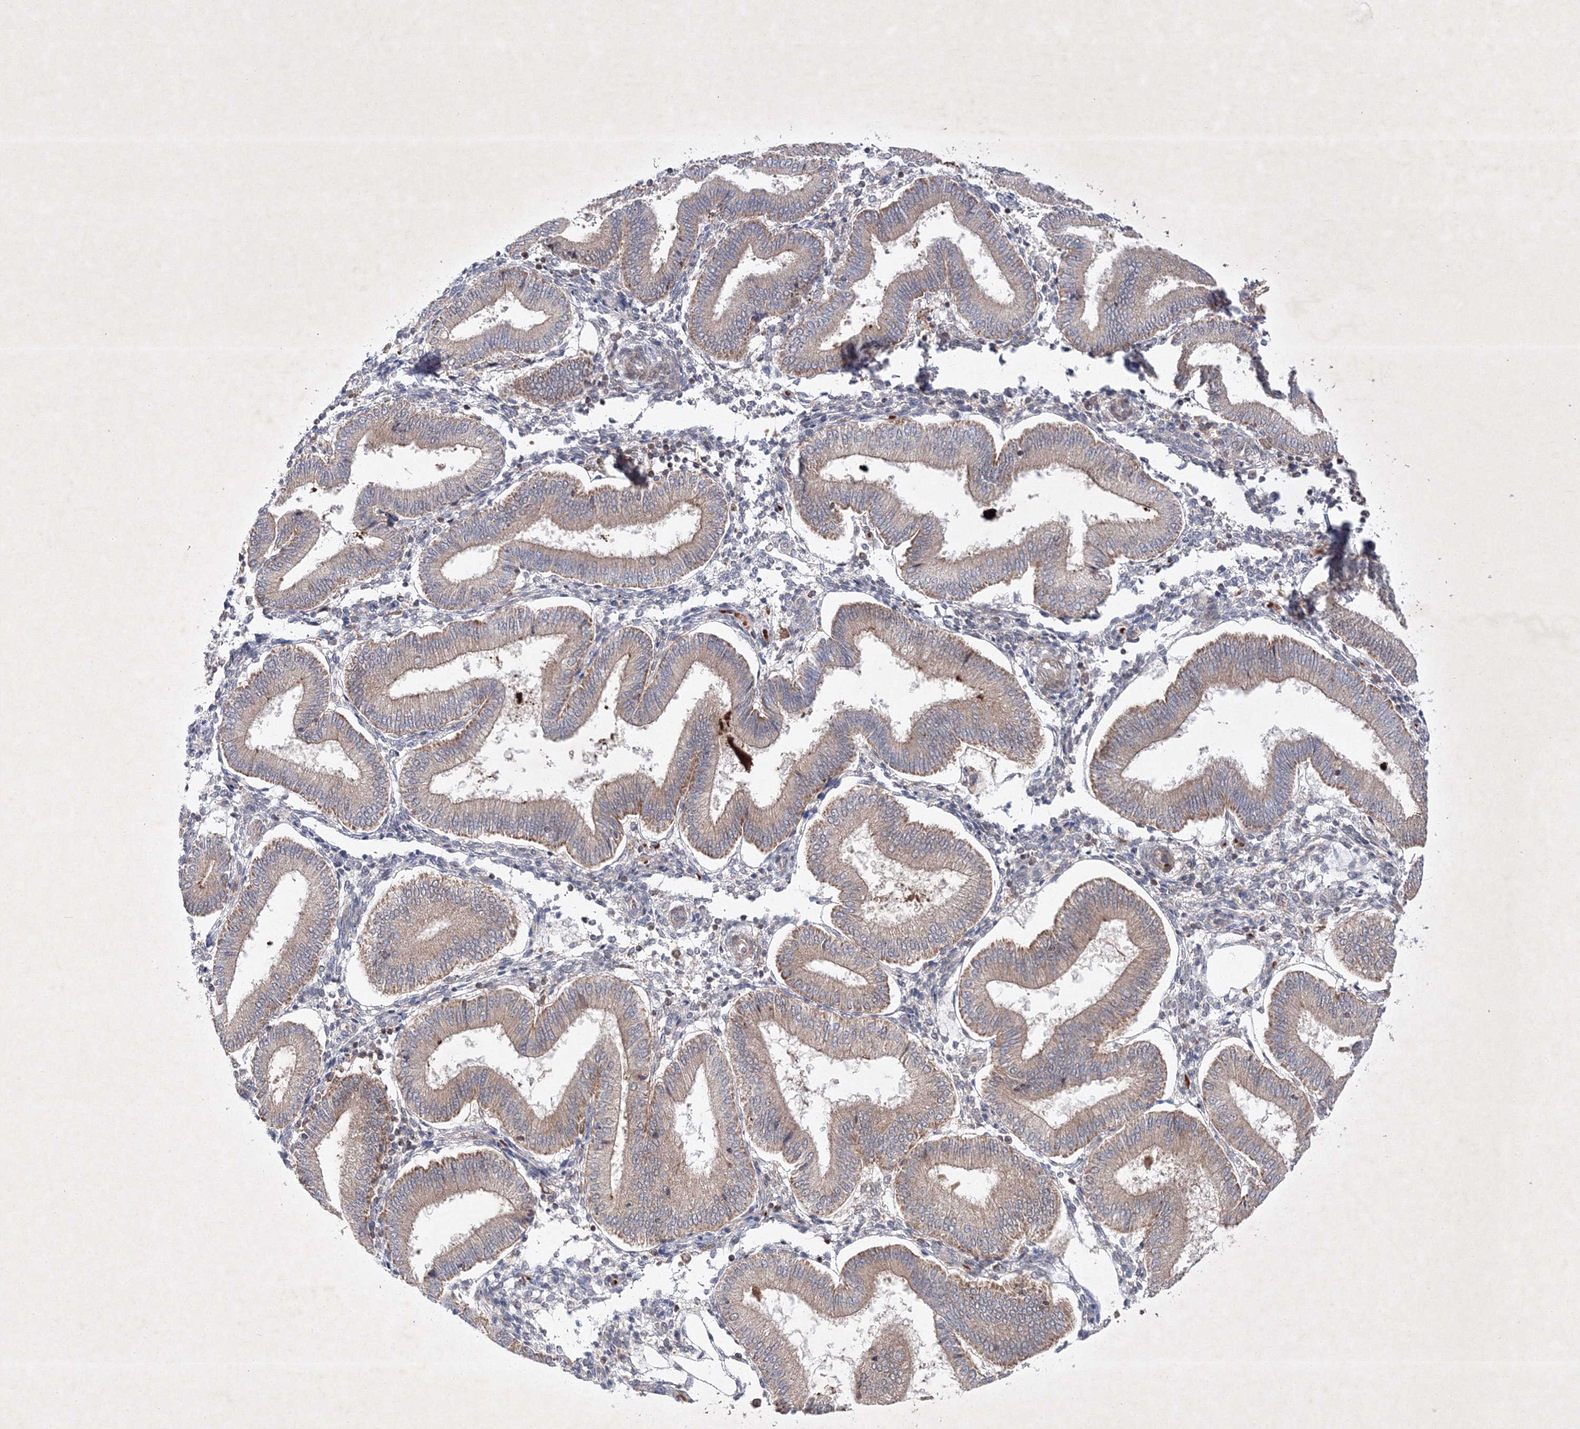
{"staining": {"intensity": "moderate", "quantity": "<25%", "location": "cytoplasmic/membranous"}, "tissue": "endometrium", "cell_type": "Cells in endometrial stroma", "image_type": "normal", "snomed": [{"axis": "morphology", "description": "Normal tissue, NOS"}, {"axis": "topography", "description": "Endometrium"}], "caption": "This micrograph reveals immunohistochemistry staining of normal human endometrium, with low moderate cytoplasmic/membranous staining in approximately <25% of cells in endometrial stroma.", "gene": "OPA1", "patient": {"sex": "female", "age": 39}}